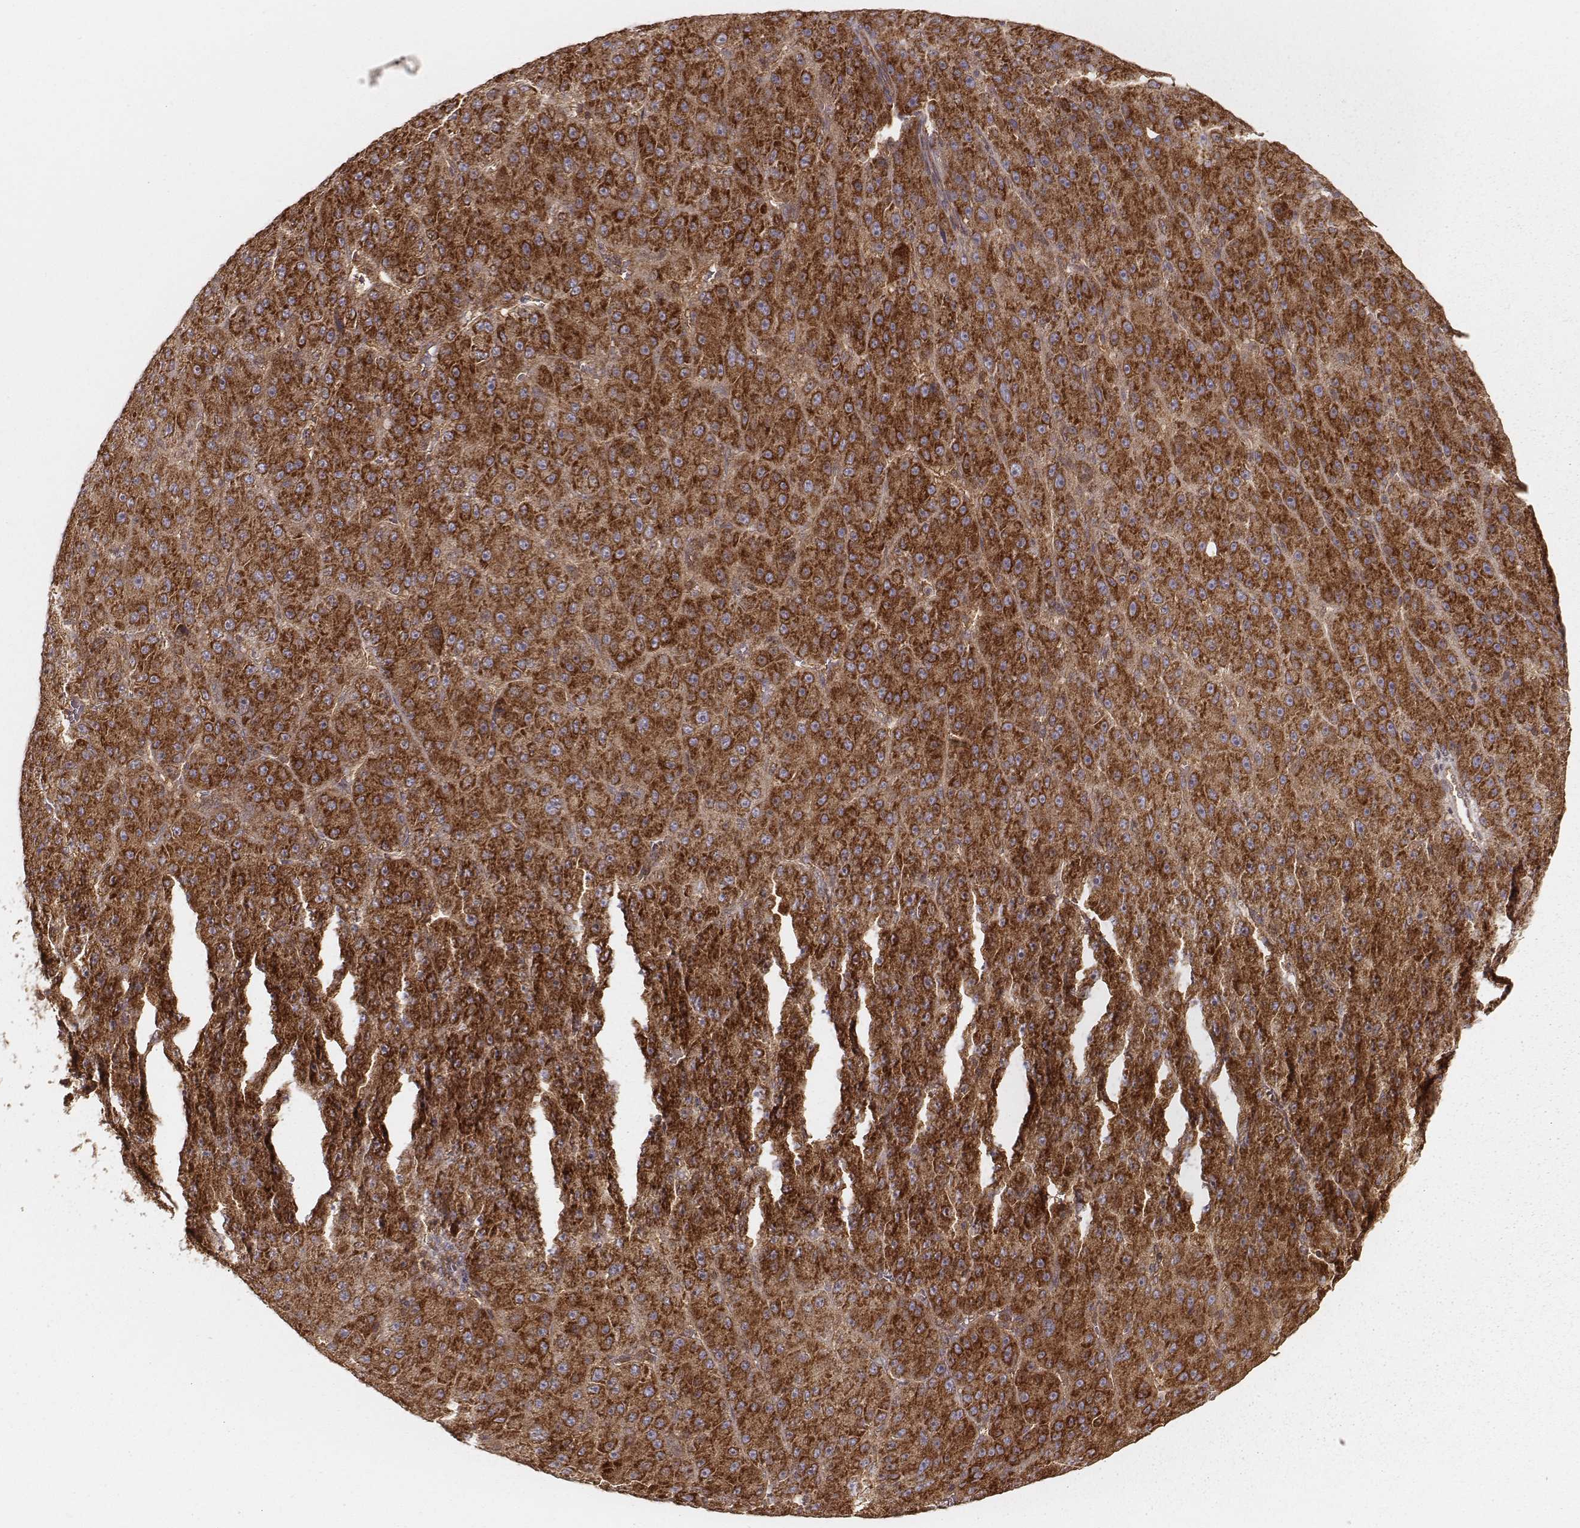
{"staining": {"intensity": "strong", "quantity": ">75%", "location": "cytoplasmic/membranous"}, "tissue": "liver cancer", "cell_type": "Tumor cells", "image_type": "cancer", "snomed": [{"axis": "morphology", "description": "Carcinoma, Hepatocellular, NOS"}, {"axis": "topography", "description": "Liver"}], "caption": "The image demonstrates a brown stain indicating the presence of a protein in the cytoplasmic/membranous of tumor cells in liver cancer.", "gene": "CARS1", "patient": {"sex": "male", "age": 67}}